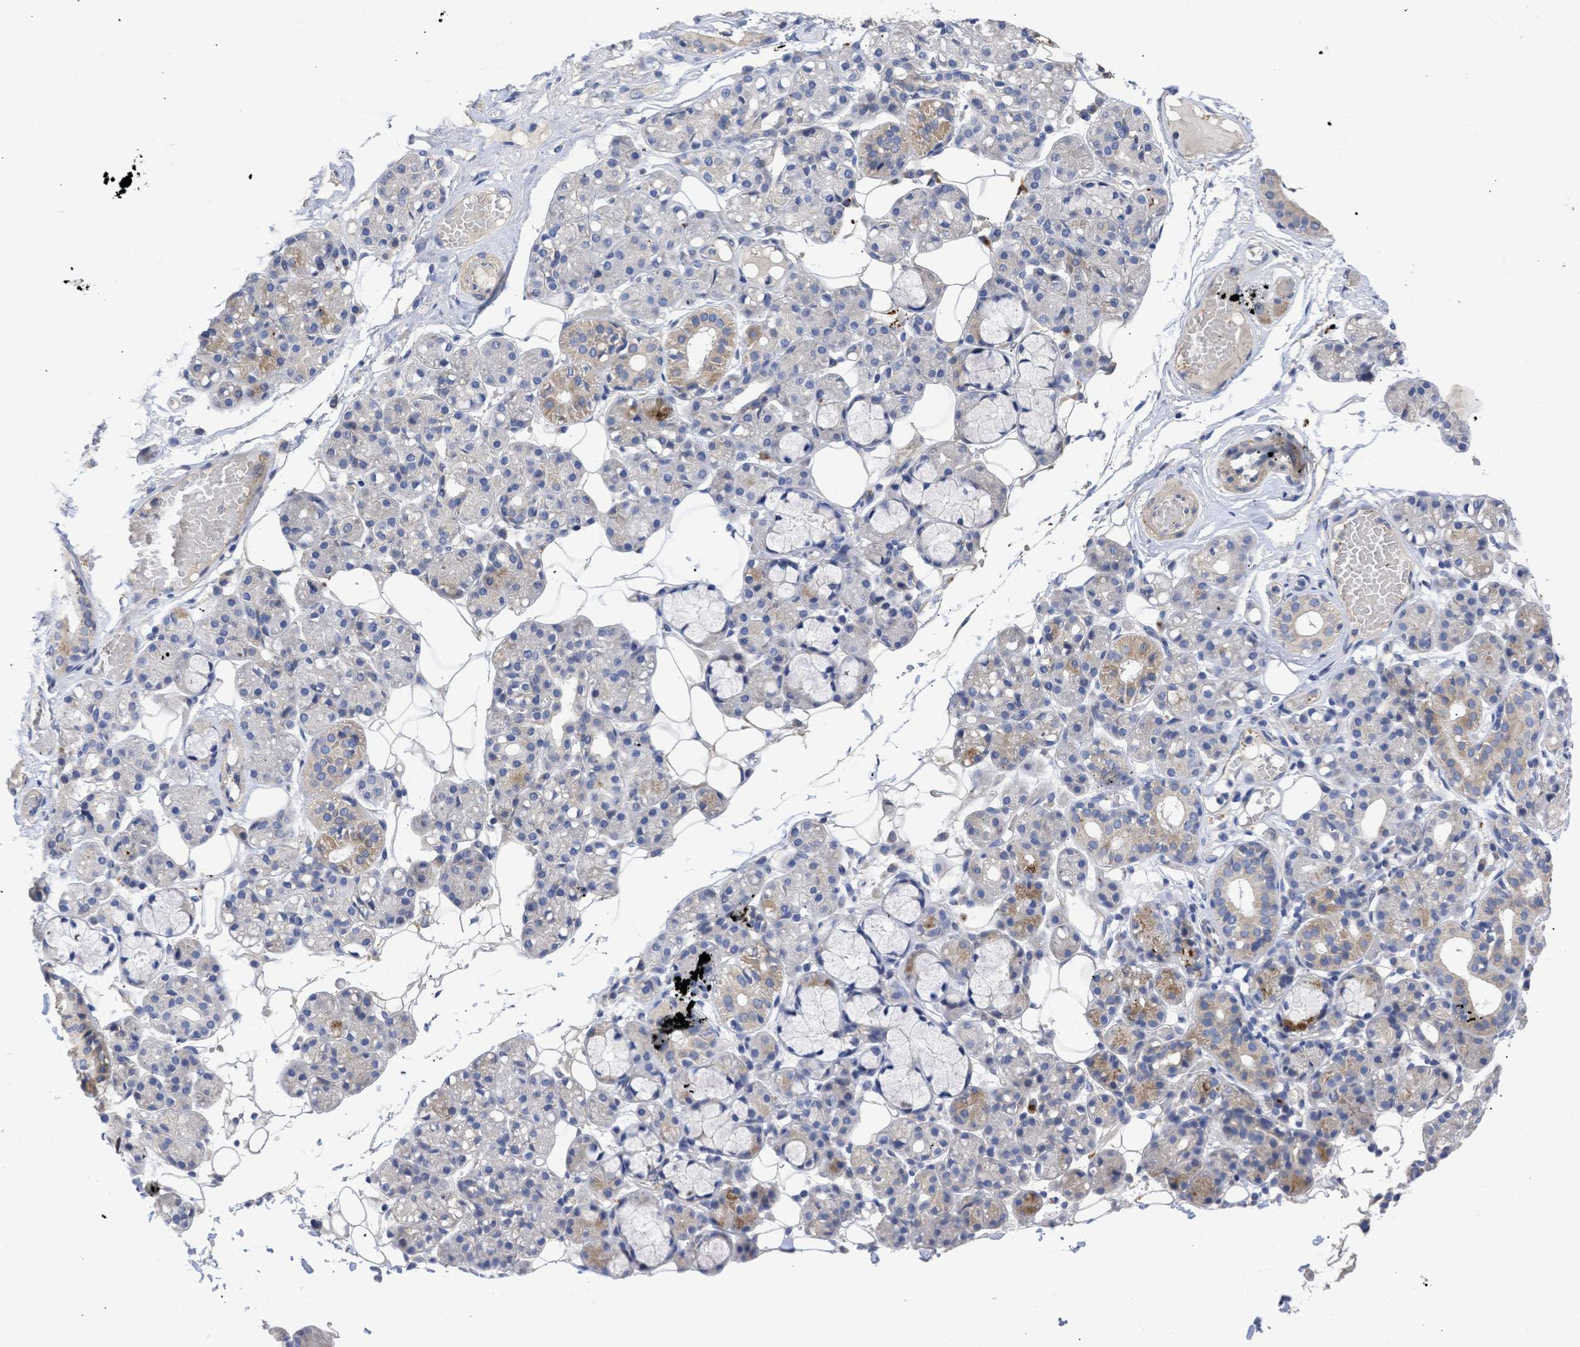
{"staining": {"intensity": "moderate", "quantity": "<25%", "location": "cytoplasmic/membranous"}, "tissue": "salivary gland", "cell_type": "Glandular cells", "image_type": "normal", "snomed": [{"axis": "morphology", "description": "Normal tissue, NOS"}, {"axis": "topography", "description": "Salivary gland"}], "caption": "A brown stain labels moderate cytoplasmic/membranous expression of a protein in glandular cells of benign salivary gland. (Brightfield microscopy of DAB IHC at high magnification).", "gene": "ARHGEF4", "patient": {"sex": "male", "age": 63}}